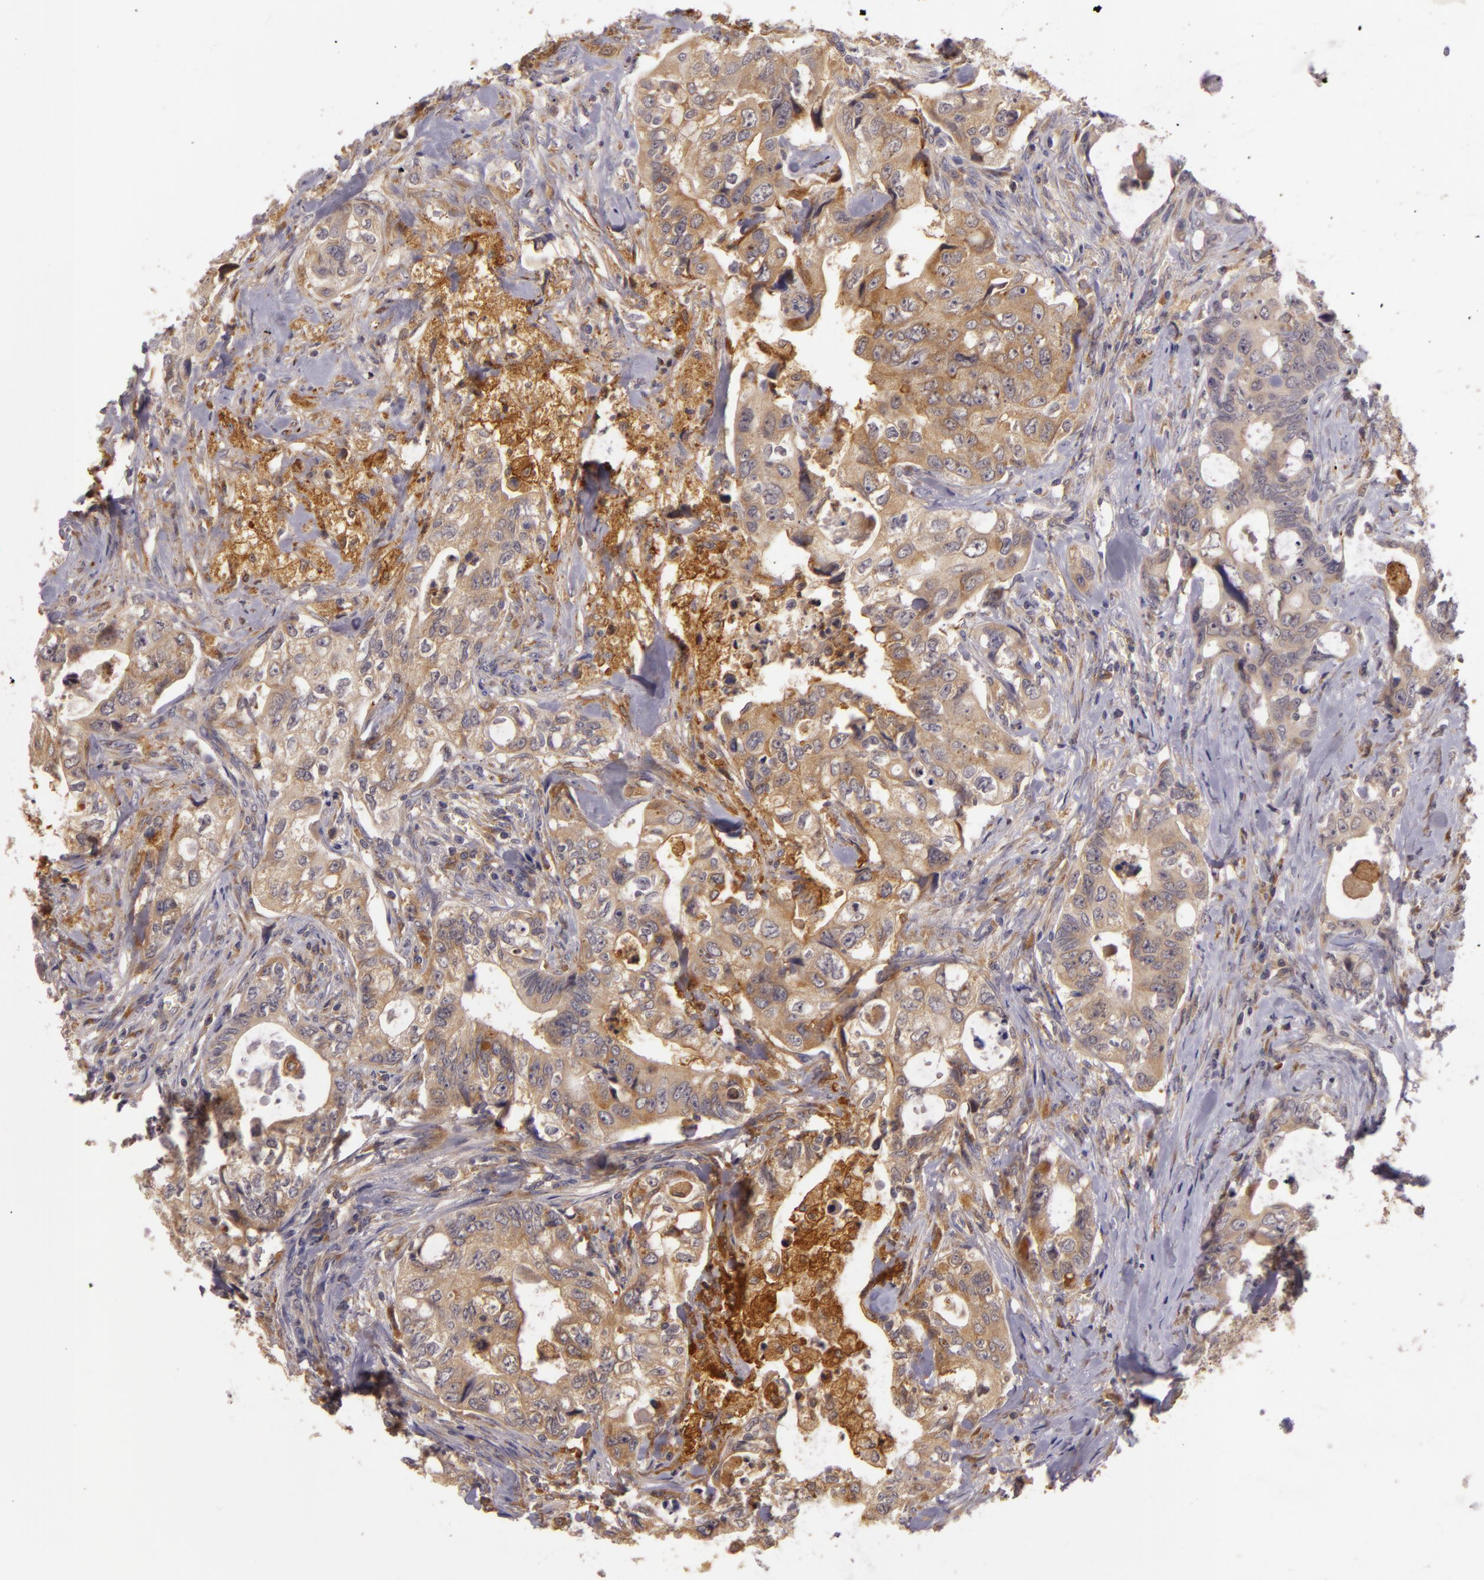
{"staining": {"intensity": "weak", "quantity": ">75%", "location": "cytoplasmic/membranous"}, "tissue": "colorectal cancer", "cell_type": "Tumor cells", "image_type": "cancer", "snomed": [{"axis": "morphology", "description": "Adenocarcinoma, NOS"}, {"axis": "topography", "description": "Rectum"}], "caption": "The micrograph exhibits a brown stain indicating the presence of a protein in the cytoplasmic/membranous of tumor cells in colorectal cancer.", "gene": "PPP1R3F", "patient": {"sex": "female", "age": 57}}